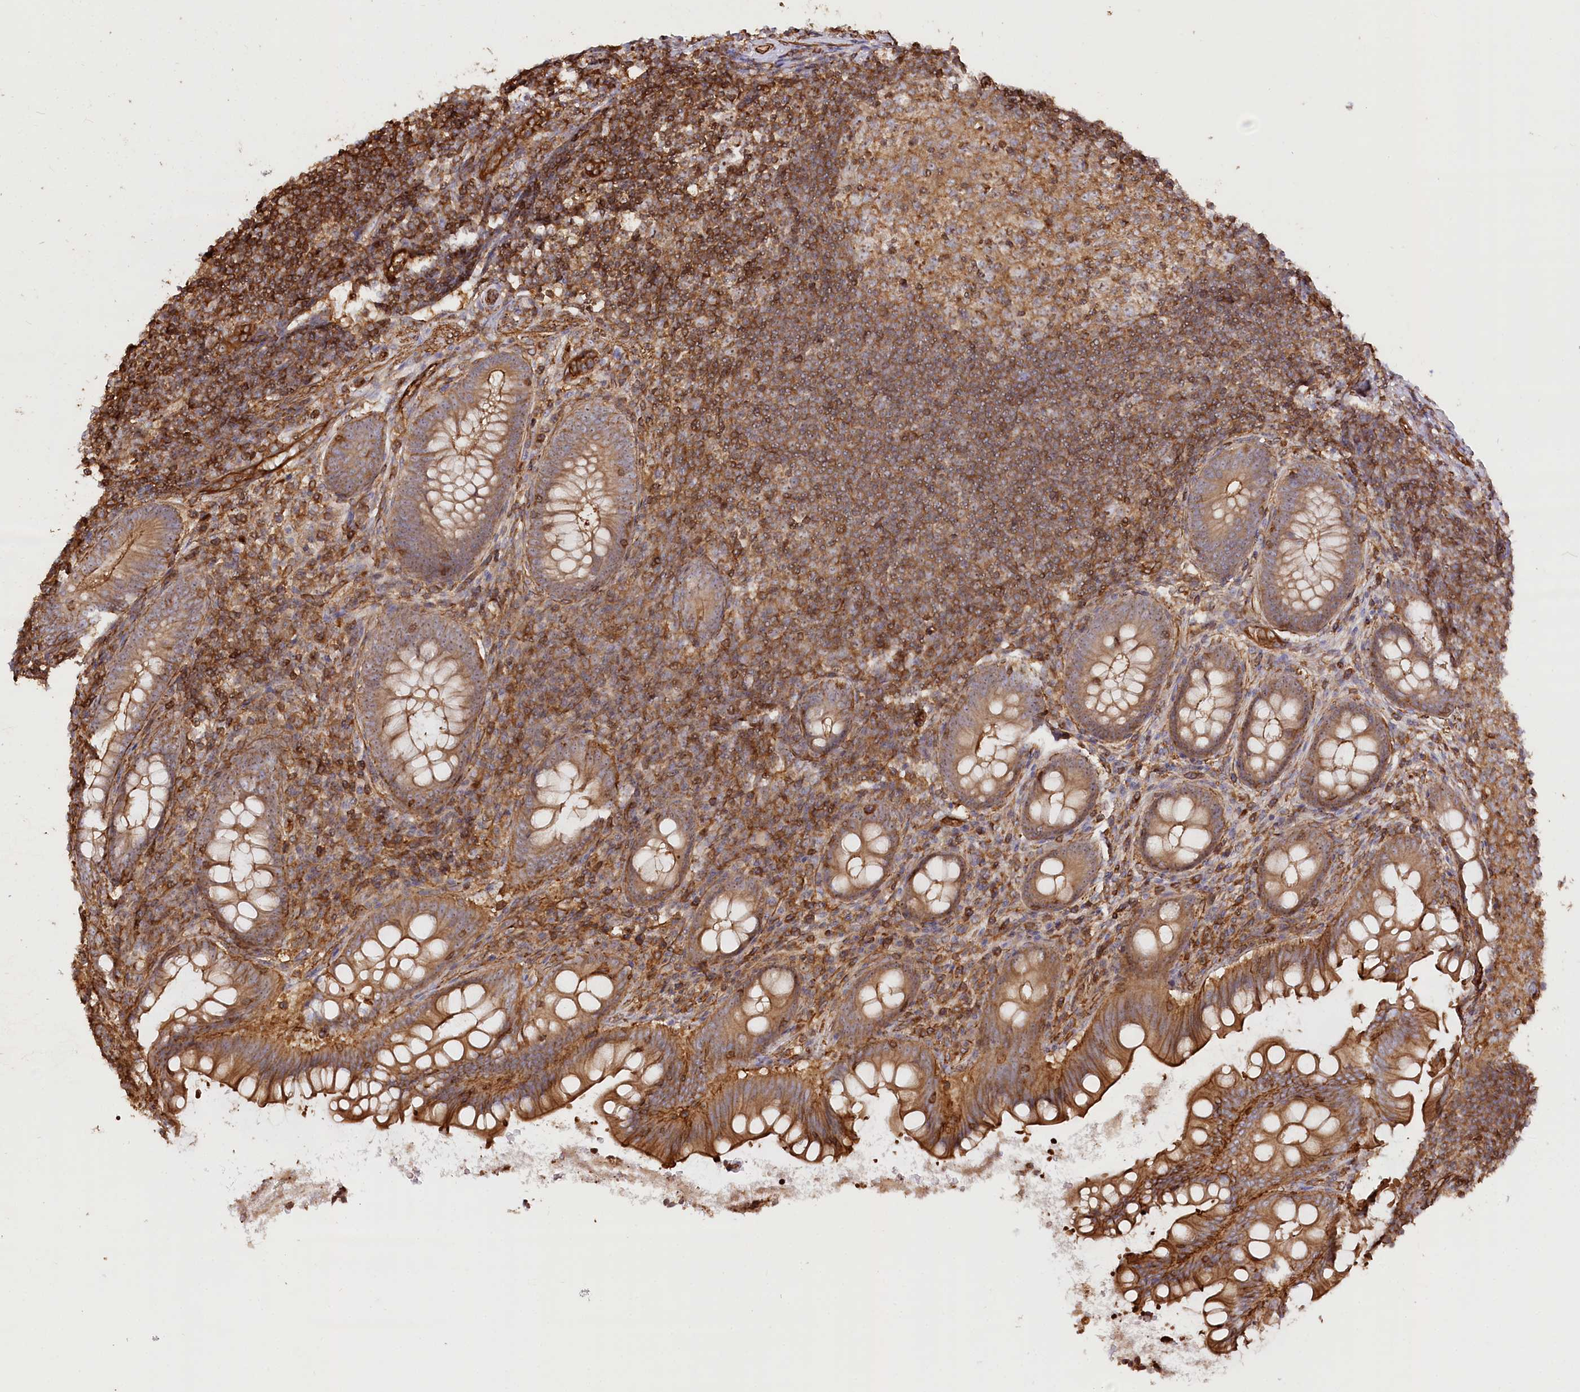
{"staining": {"intensity": "strong", "quantity": ">75%", "location": "cytoplasmic/membranous"}, "tissue": "appendix", "cell_type": "Glandular cells", "image_type": "normal", "snomed": [{"axis": "morphology", "description": "Normal tissue, NOS"}, {"axis": "topography", "description": "Appendix"}], "caption": "Immunohistochemical staining of unremarkable appendix exhibits strong cytoplasmic/membranous protein expression in approximately >75% of glandular cells. Immunohistochemistry stains the protein in brown and the nuclei are stained blue.", "gene": "WDR36", "patient": {"sex": "female", "age": 33}}